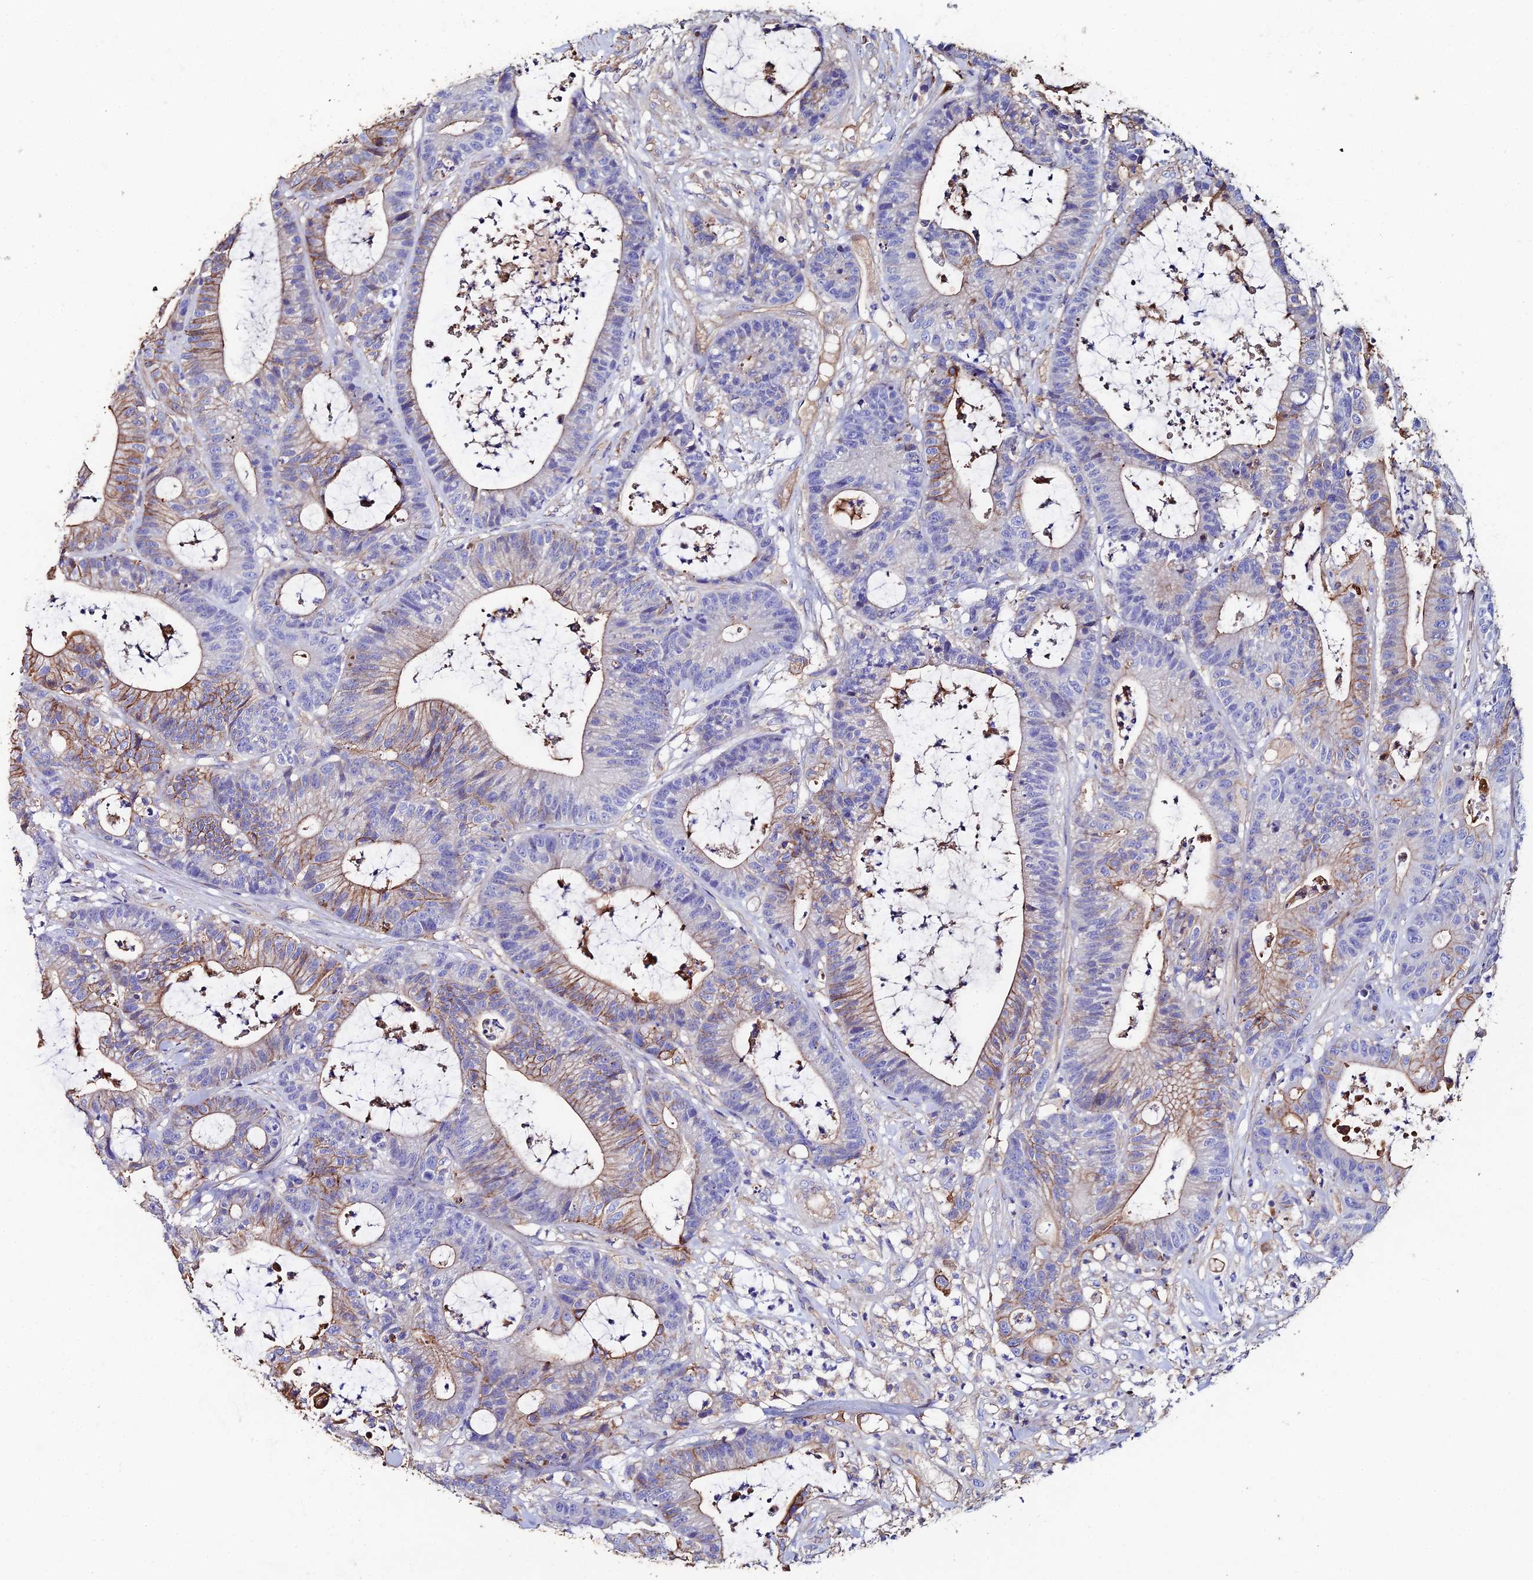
{"staining": {"intensity": "moderate", "quantity": "<25%", "location": "cytoplasmic/membranous"}, "tissue": "colorectal cancer", "cell_type": "Tumor cells", "image_type": "cancer", "snomed": [{"axis": "morphology", "description": "Adenocarcinoma, NOS"}, {"axis": "topography", "description": "Colon"}], "caption": "IHC micrograph of neoplastic tissue: colorectal cancer stained using immunohistochemistry exhibits low levels of moderate protein expression localized specifically in the cytoplasmic/membranous of tumor cells, appearing as a cytoplasmic/membranous brown color.", "gene": "C6", "patient": {"sex": "female", "age": 84}}